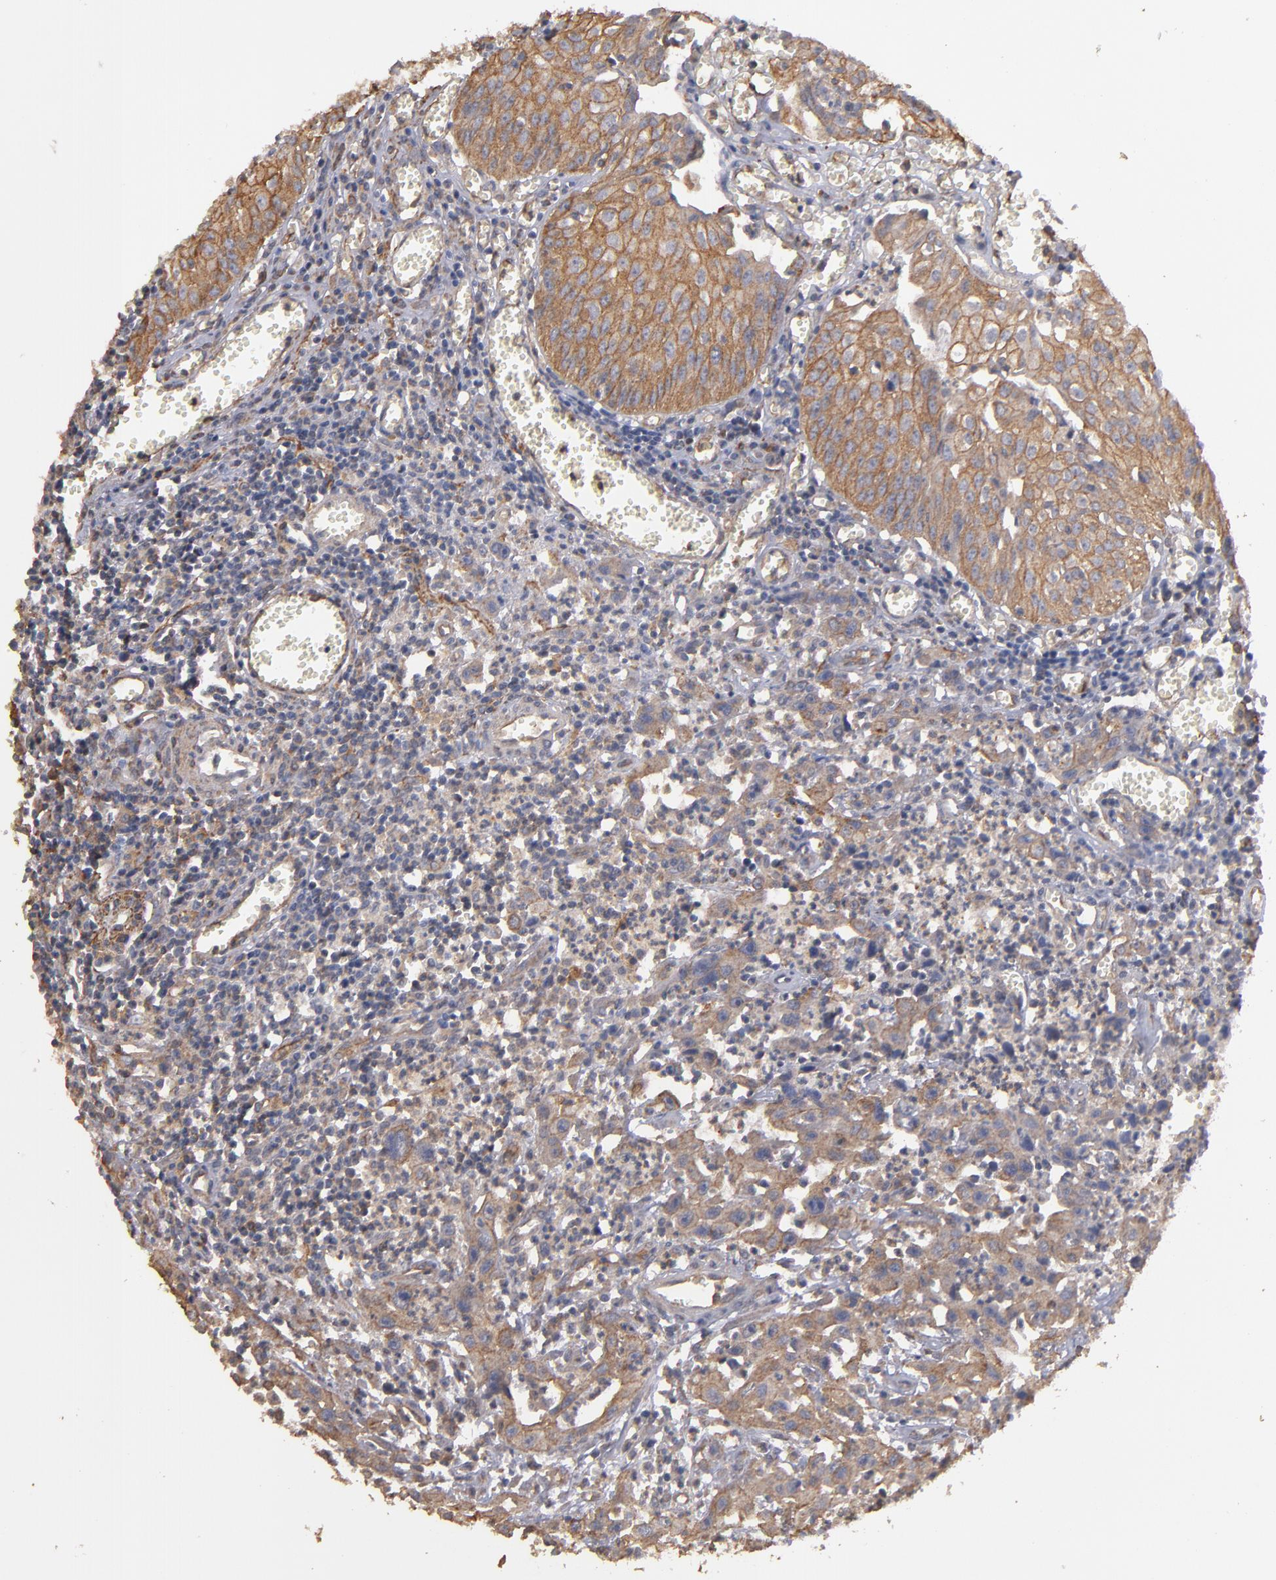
{"staining": {"intensity": "moderate", "quantity": ">75%", "location": "cytoplasmic/membranous"}, "tissue": "urothelial cancer", "cell_type": "Tumor cells", "image_type": "cancer", "snomed": [{"axis": "morphology", "description": "Urothelial carcinoma, High grade"}, {"axis": "topography", "description": "Urinary bladder"}], "caption": "Immunohistochemistry photomicrograph of neoplastic tissue: high-grade urothelial carcinoma stained using immunohistochemistry (IHC) demonstrates medium levels of moderate protein expression localized specifically in the cytoplasmic/membranous of tumor cells, appearing as a cytoplasmic/membranous brown color.", "gene": "DMD", "patient": {"sex": "male", "age": 66}}